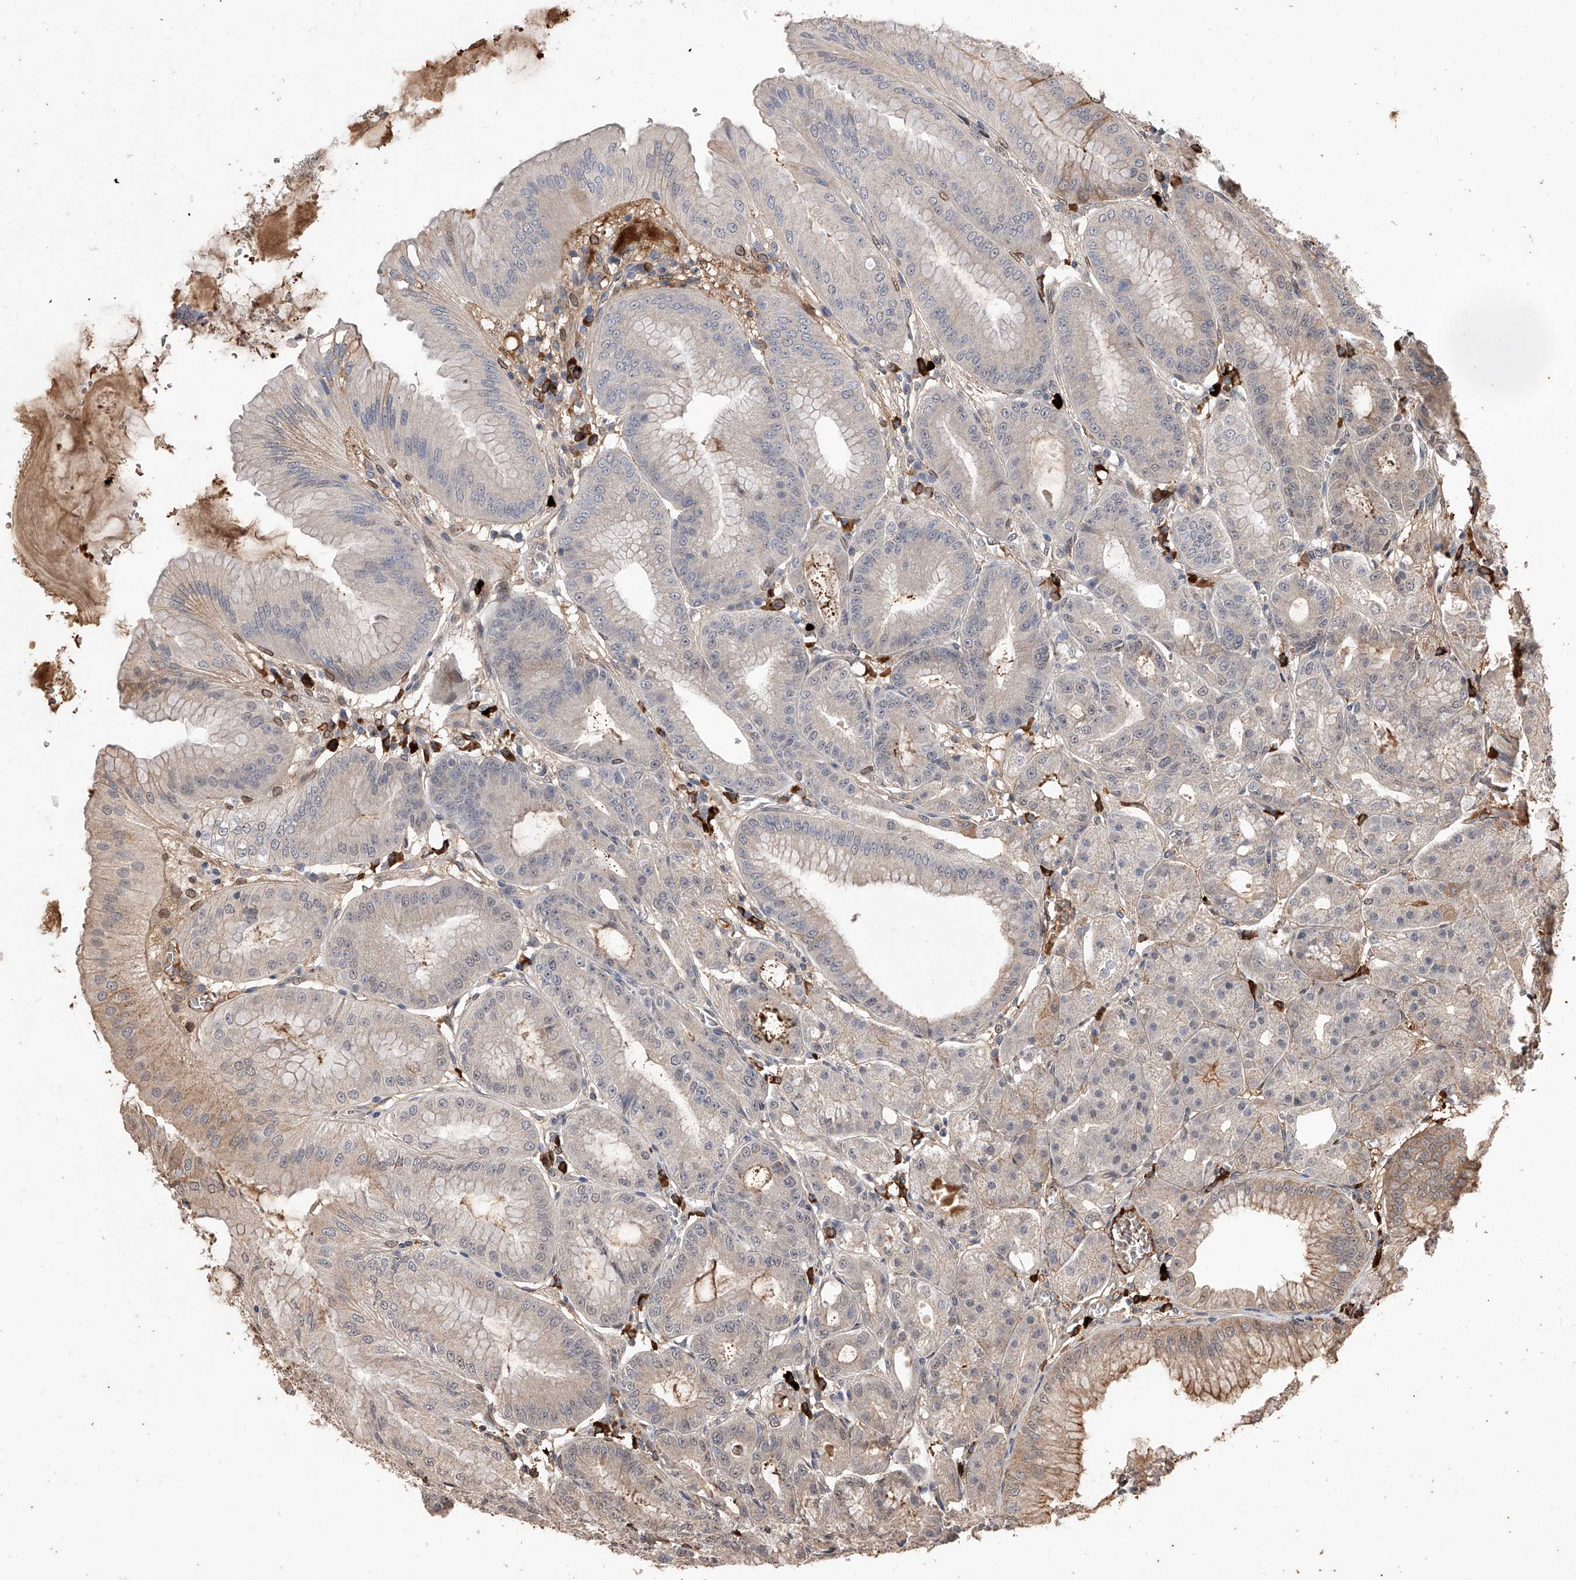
{"staining": {"intensity": "moderate", "quantity": "<25%", "location": "cytoplasmic/membranous"}, "tissue": "stomach", "cell_type": "Glandular cells", "image_type": "normal", "snomed": [{"axis": "morphology", "description": "Normal tissue, NOS"}, {"axis": "topography", "description": "Stomach, lower"}], "caption": "Protein expression analysis of normal stomach displays moderate cytoplasmic/membranous staining in approximately <25% of glandular cells. The protein is shown in brown color, while the nuclei are stained blue.", "gene": "CFAP410", "patient": {"sex": "male", "age": 71}}